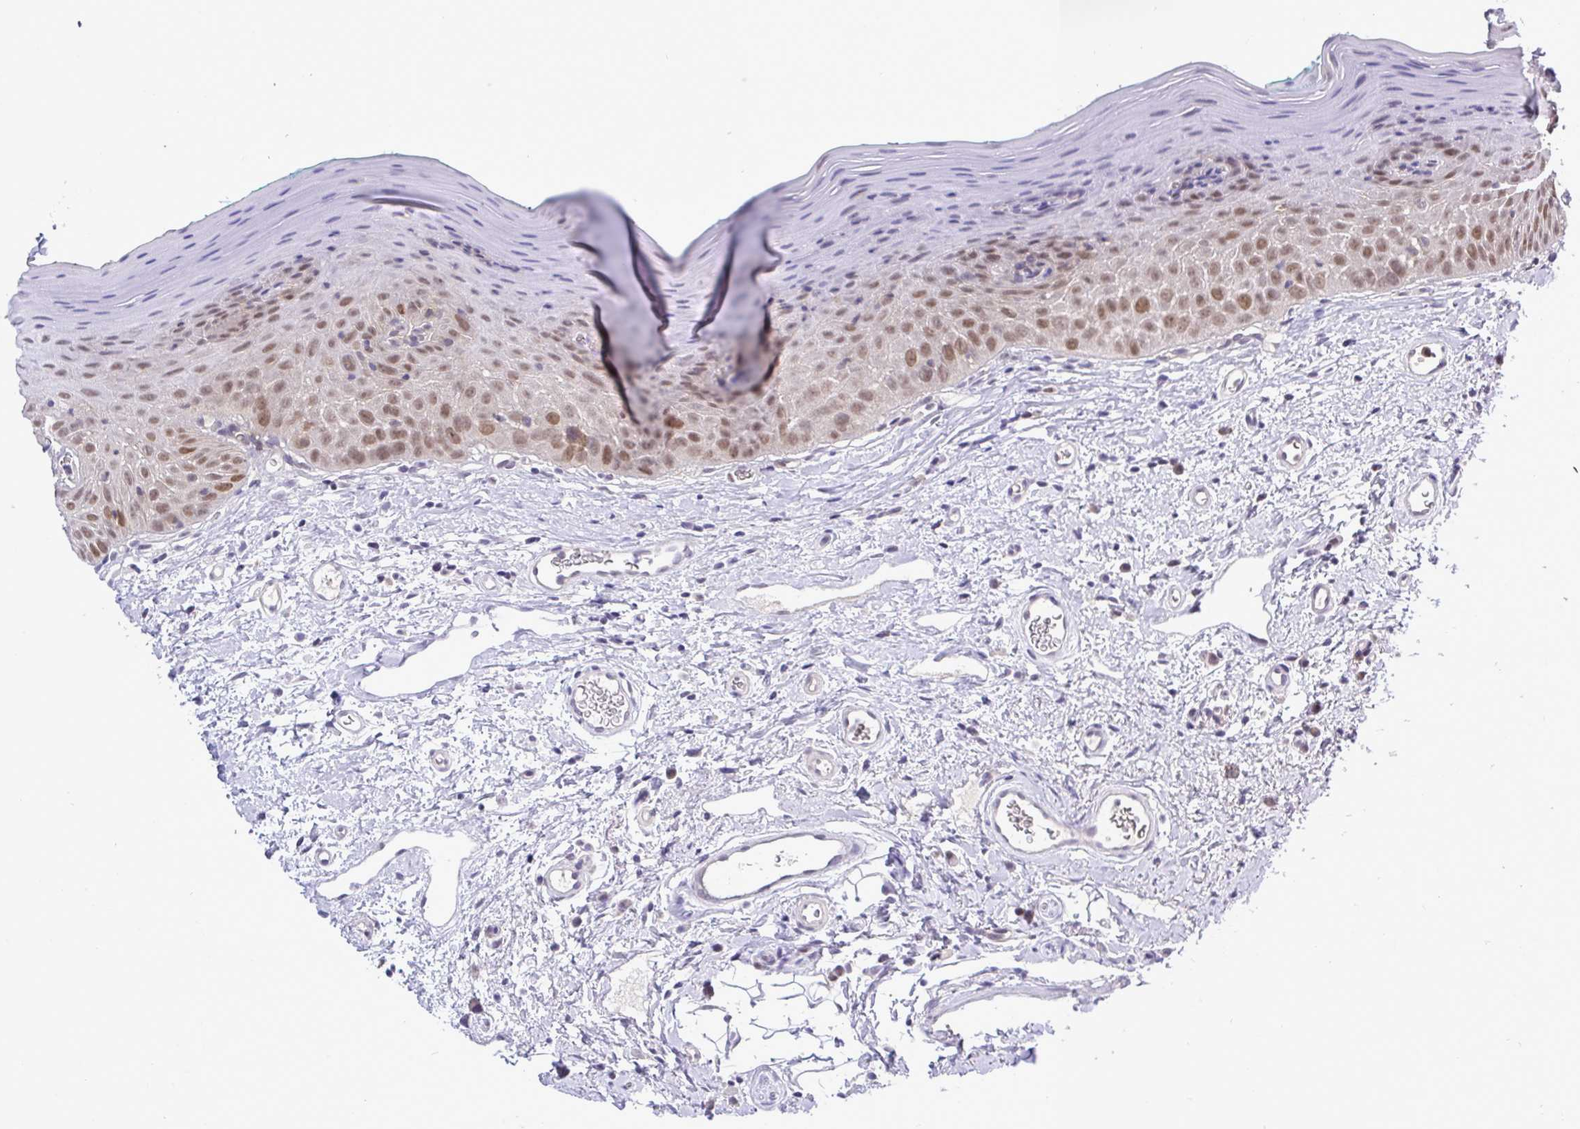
{"staining": {"intensity": "moderate", "quantity": "25%-75%", "location": "nuclear"}, "tissue": "oral mucosa", "cell_type": "Squamous epithelial cells", "image_type": "normal", "snomed": [{"axis": "morphology", "description": "Normal tissue, NOS"}, {"axis": "topography", "description": "Oral tissue"}, {"axis": "topography", "description": "Tounge, NOS"}], "caption": "Squamous epithelial cells display medium levels of moderate nuclear positivity in approximately 25%-75% of cells in unremarkable oral mucosa.", "gene": "ZNF444", "patient": {"sex": "male", "age": 83}}